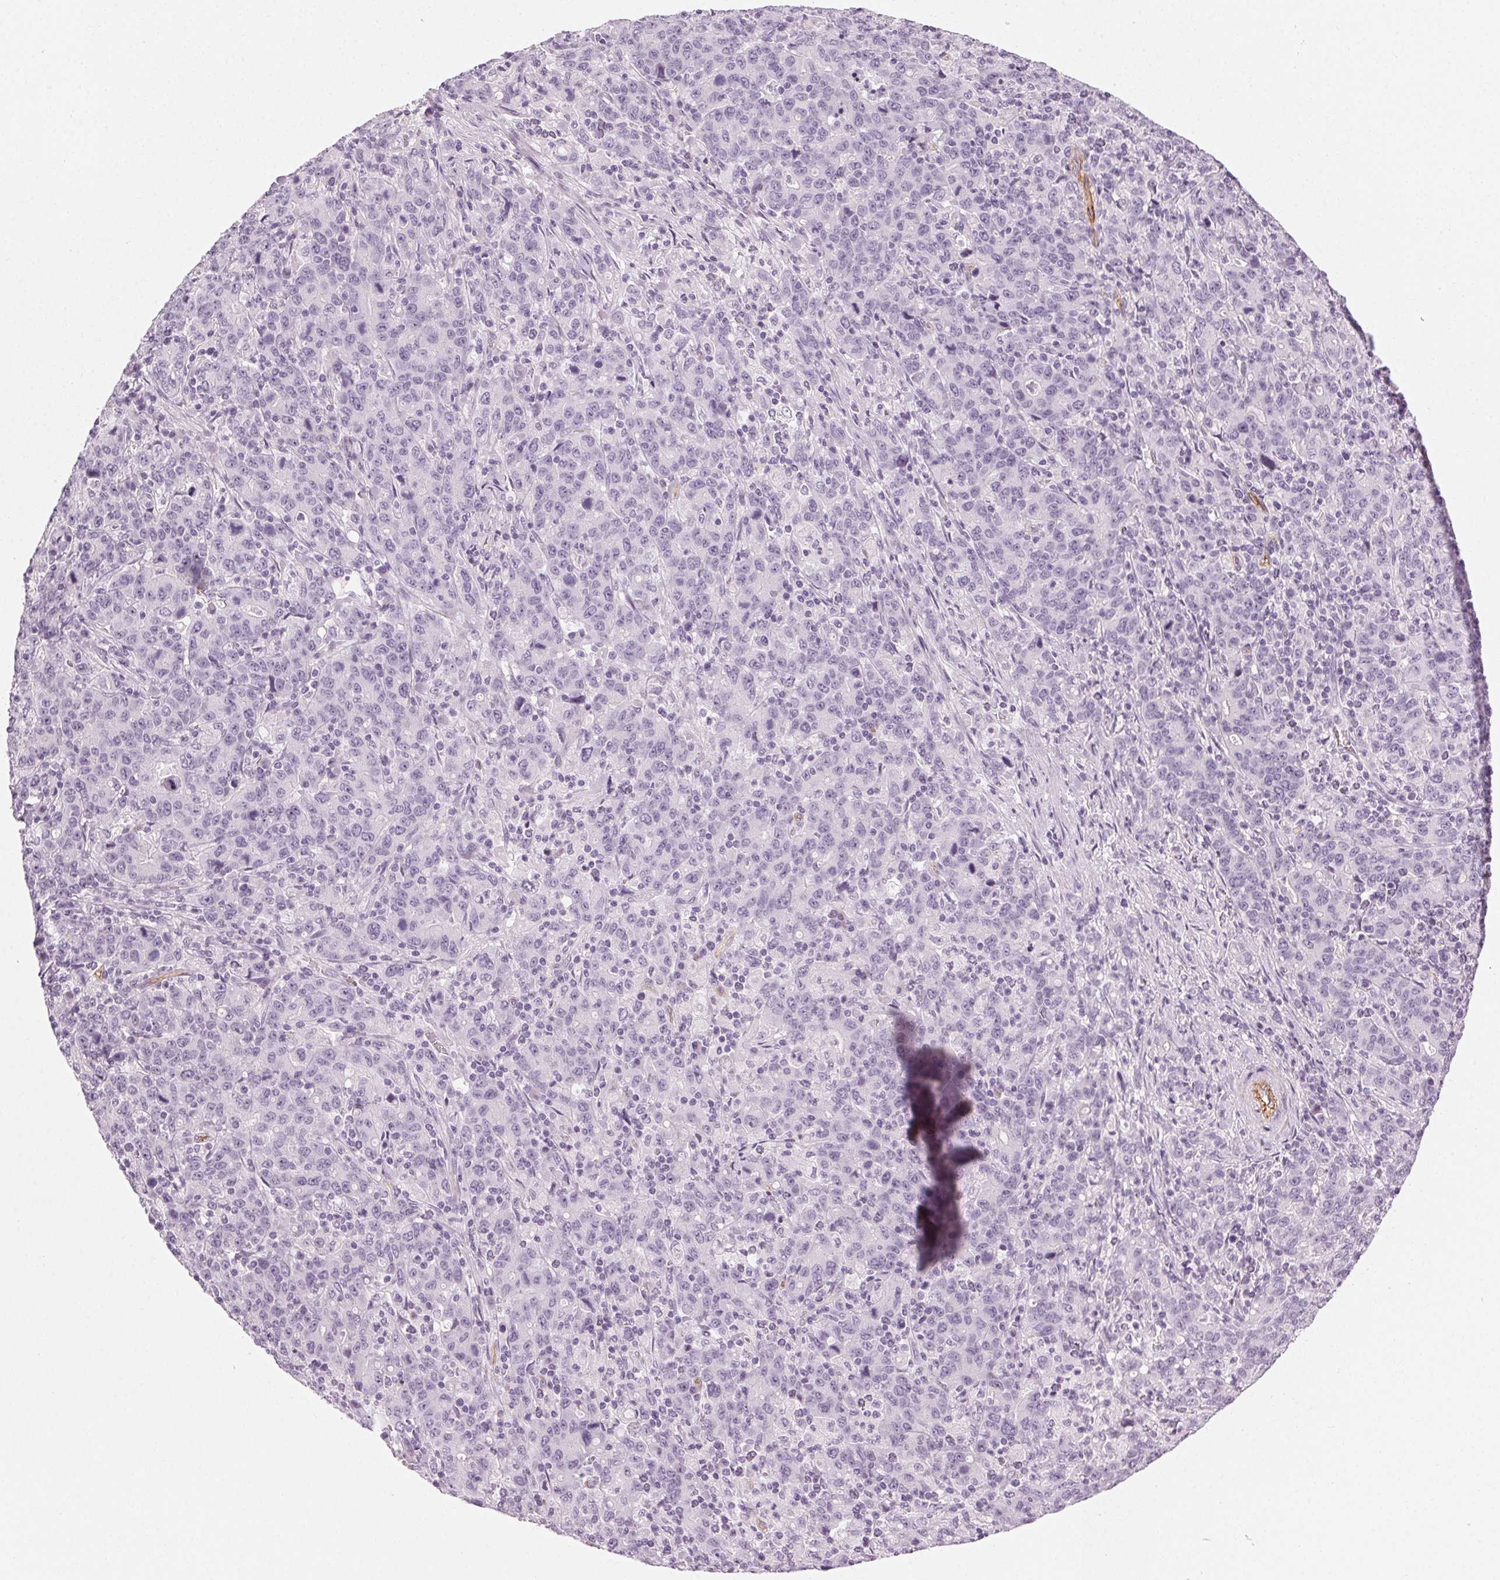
{"staining": {"intensity": "negative", "quantity": "none", "location": "none"}, "tissue": "stomach cancer", "cell_type": "Tumor cells", "image_type": "cancer", "snomed": [{"axis": "morphology", "description": "Adenocarcinoma, NOS"}, {"axis": "topography", "description": "Stomach, upper"}], "caption": "The IHC micrograph has no significant staining in tumor cells of stomach adenocarcinoma tissue.", "gene": "AIF1L", "patient": {"sex": "male", "age": 69}}